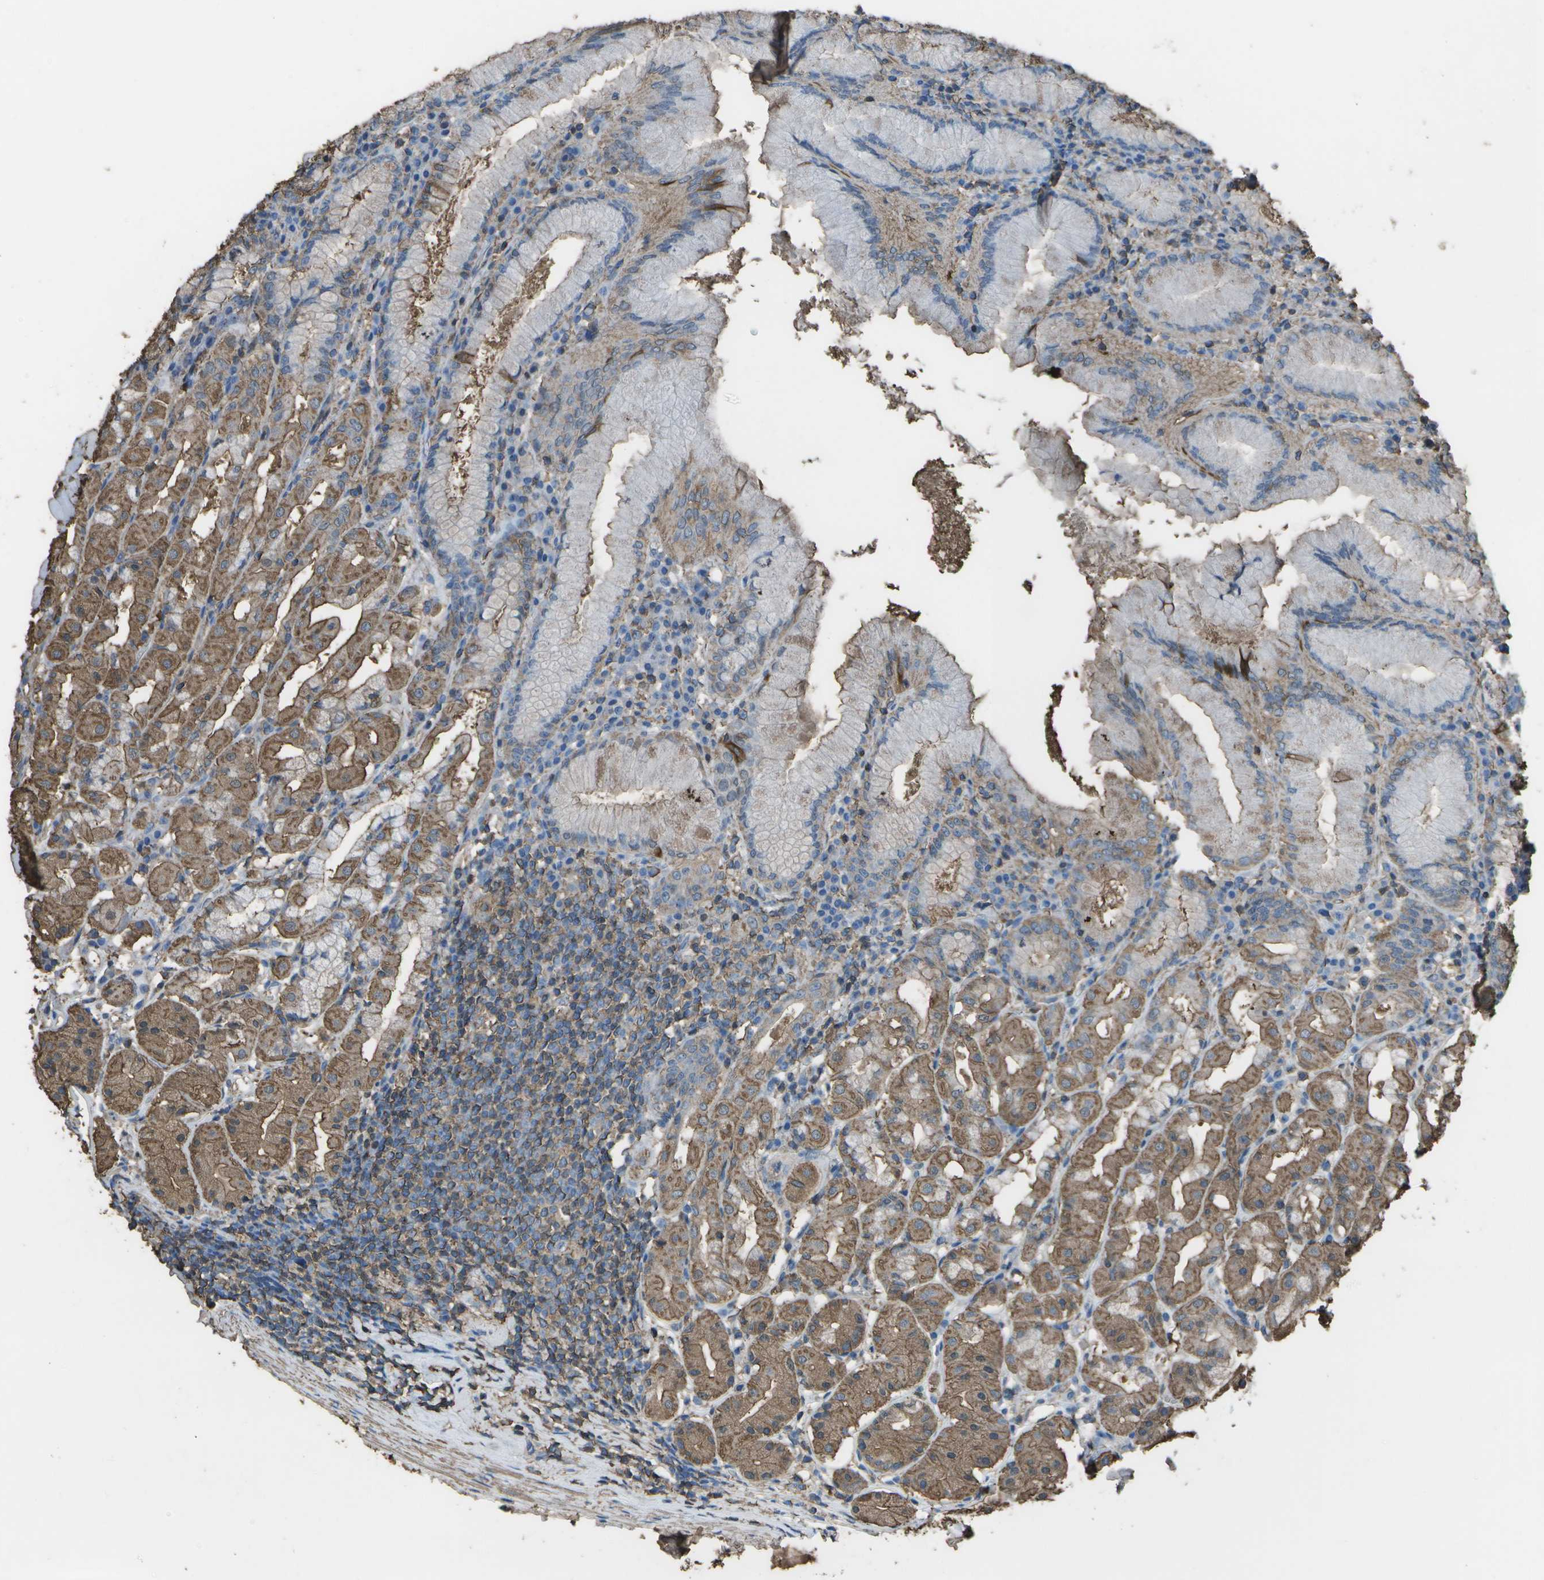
{"staining": {"intensity": "strong", "quantity": "25%-75%", "location": "cytoplasmic/membranous"}, "tissue": "stomach", "cell_type": "Glandular cells", "image_type": "normal", "snomed": [{"axis": "morphology", "description": "Normal tissue, NOS"}, {"axis": "topography", "description": "Stomach"}, {"axis": "topography", "description": "Stomach, lower"}], "caption": "Immunohistochemical staining of unremarkable human stomach displays high levels of strong cytoplasmic/membranous positivity in about 25%-75% of glandular cells.", "gene": "CYP4F11", "patient": {"sex": "female", "age": 56}}